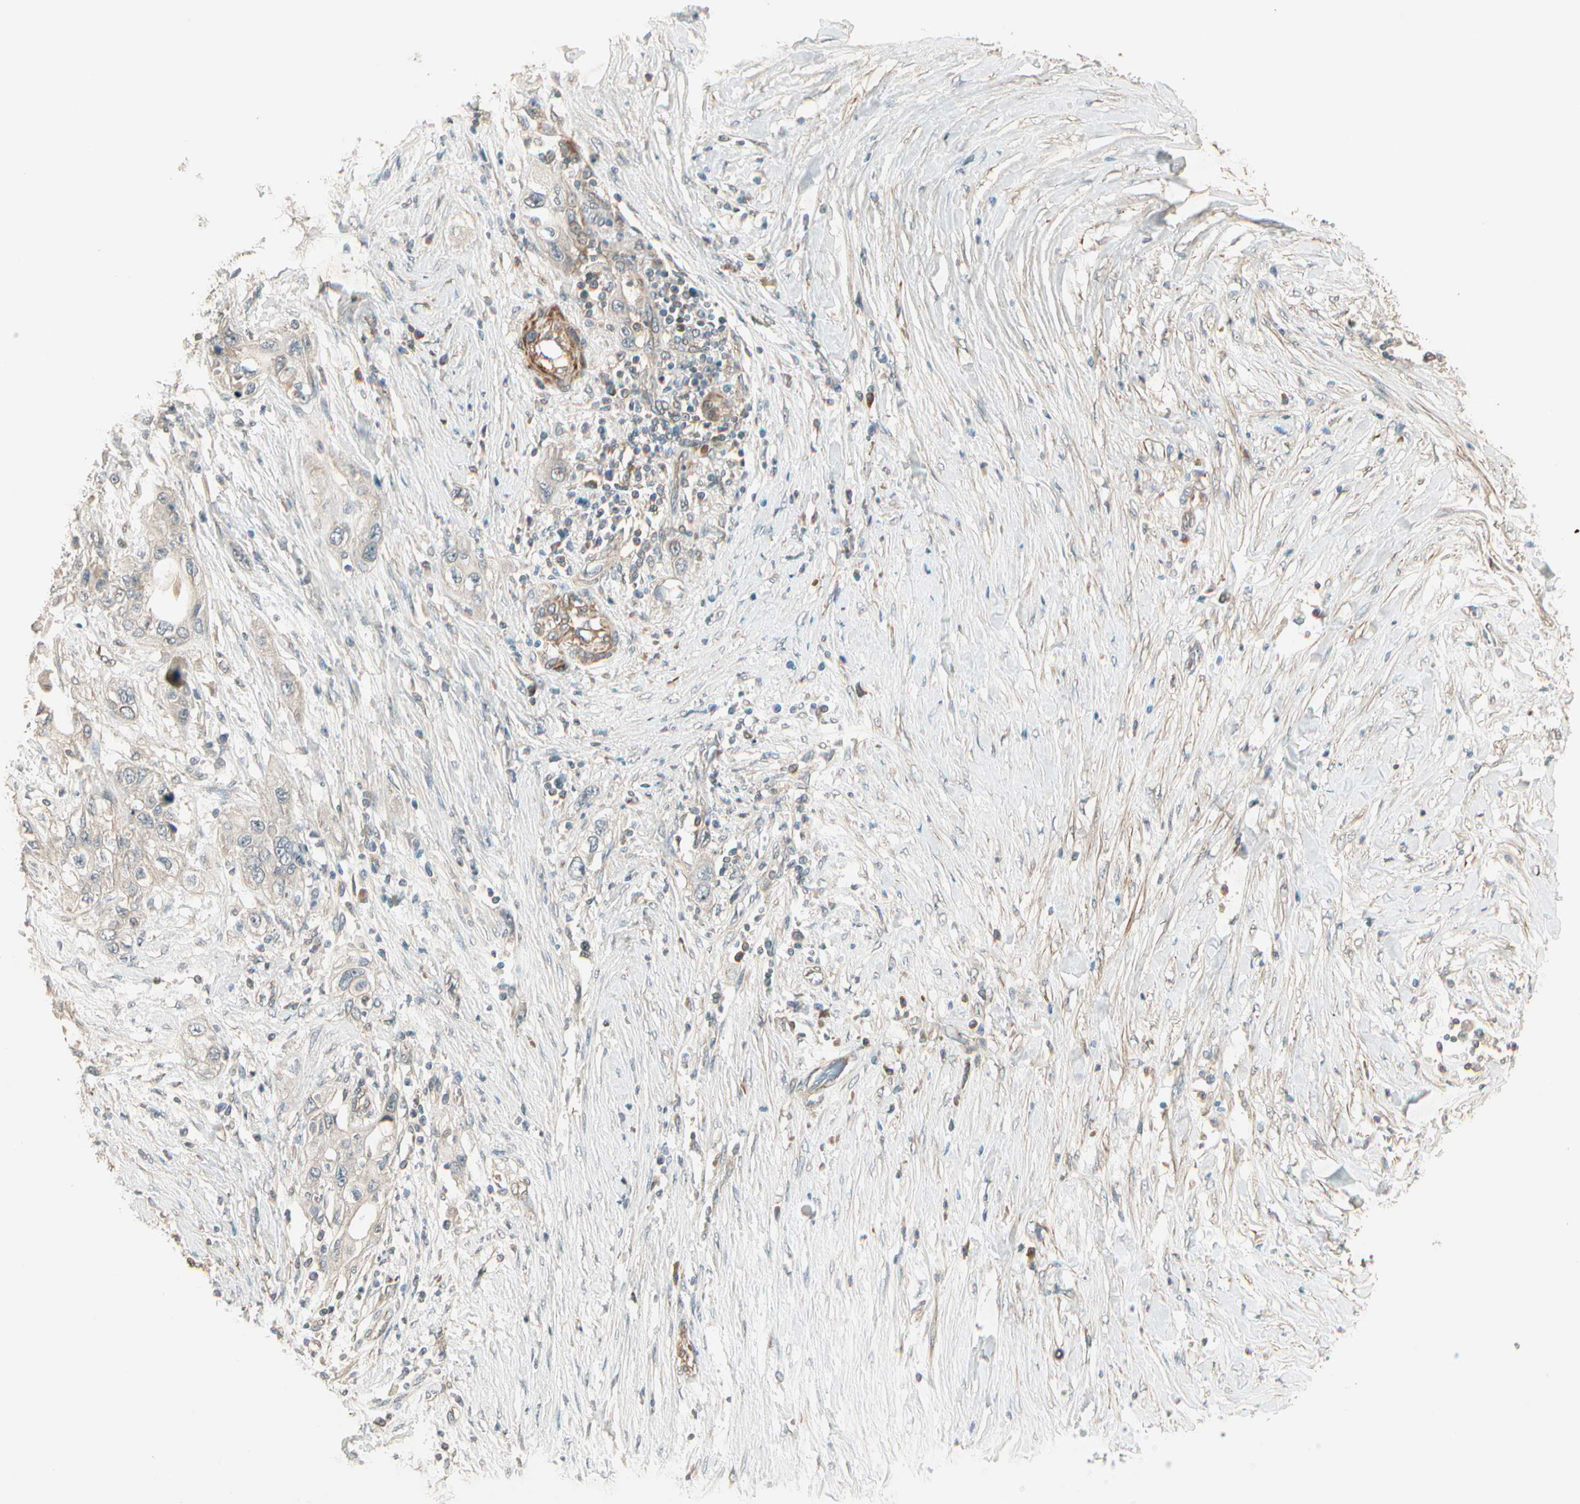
{"staining": {"intensity": "weak", "quantity": "25%-75%", "location": "cytoplasmic/membranous"}, "tissue": "pancreatic cancer", "cell_type": "Tumor cells", "image_type": "cancer", "snomed": [{"axis": "morphology", "description": "Adenocarcinoma, NOS"}, {"axis": "topography", "description": "Pancreas"}], "caption": "The photomicrograph demonstrates immunohistochemical staining of pancreatic cancer. There is weak cytoplasmic/membranous staining is seen in approximately 25%-75% of tumor cells.", "gene": "ACVR1", "patient": {"sex": "female", "age": 70}}